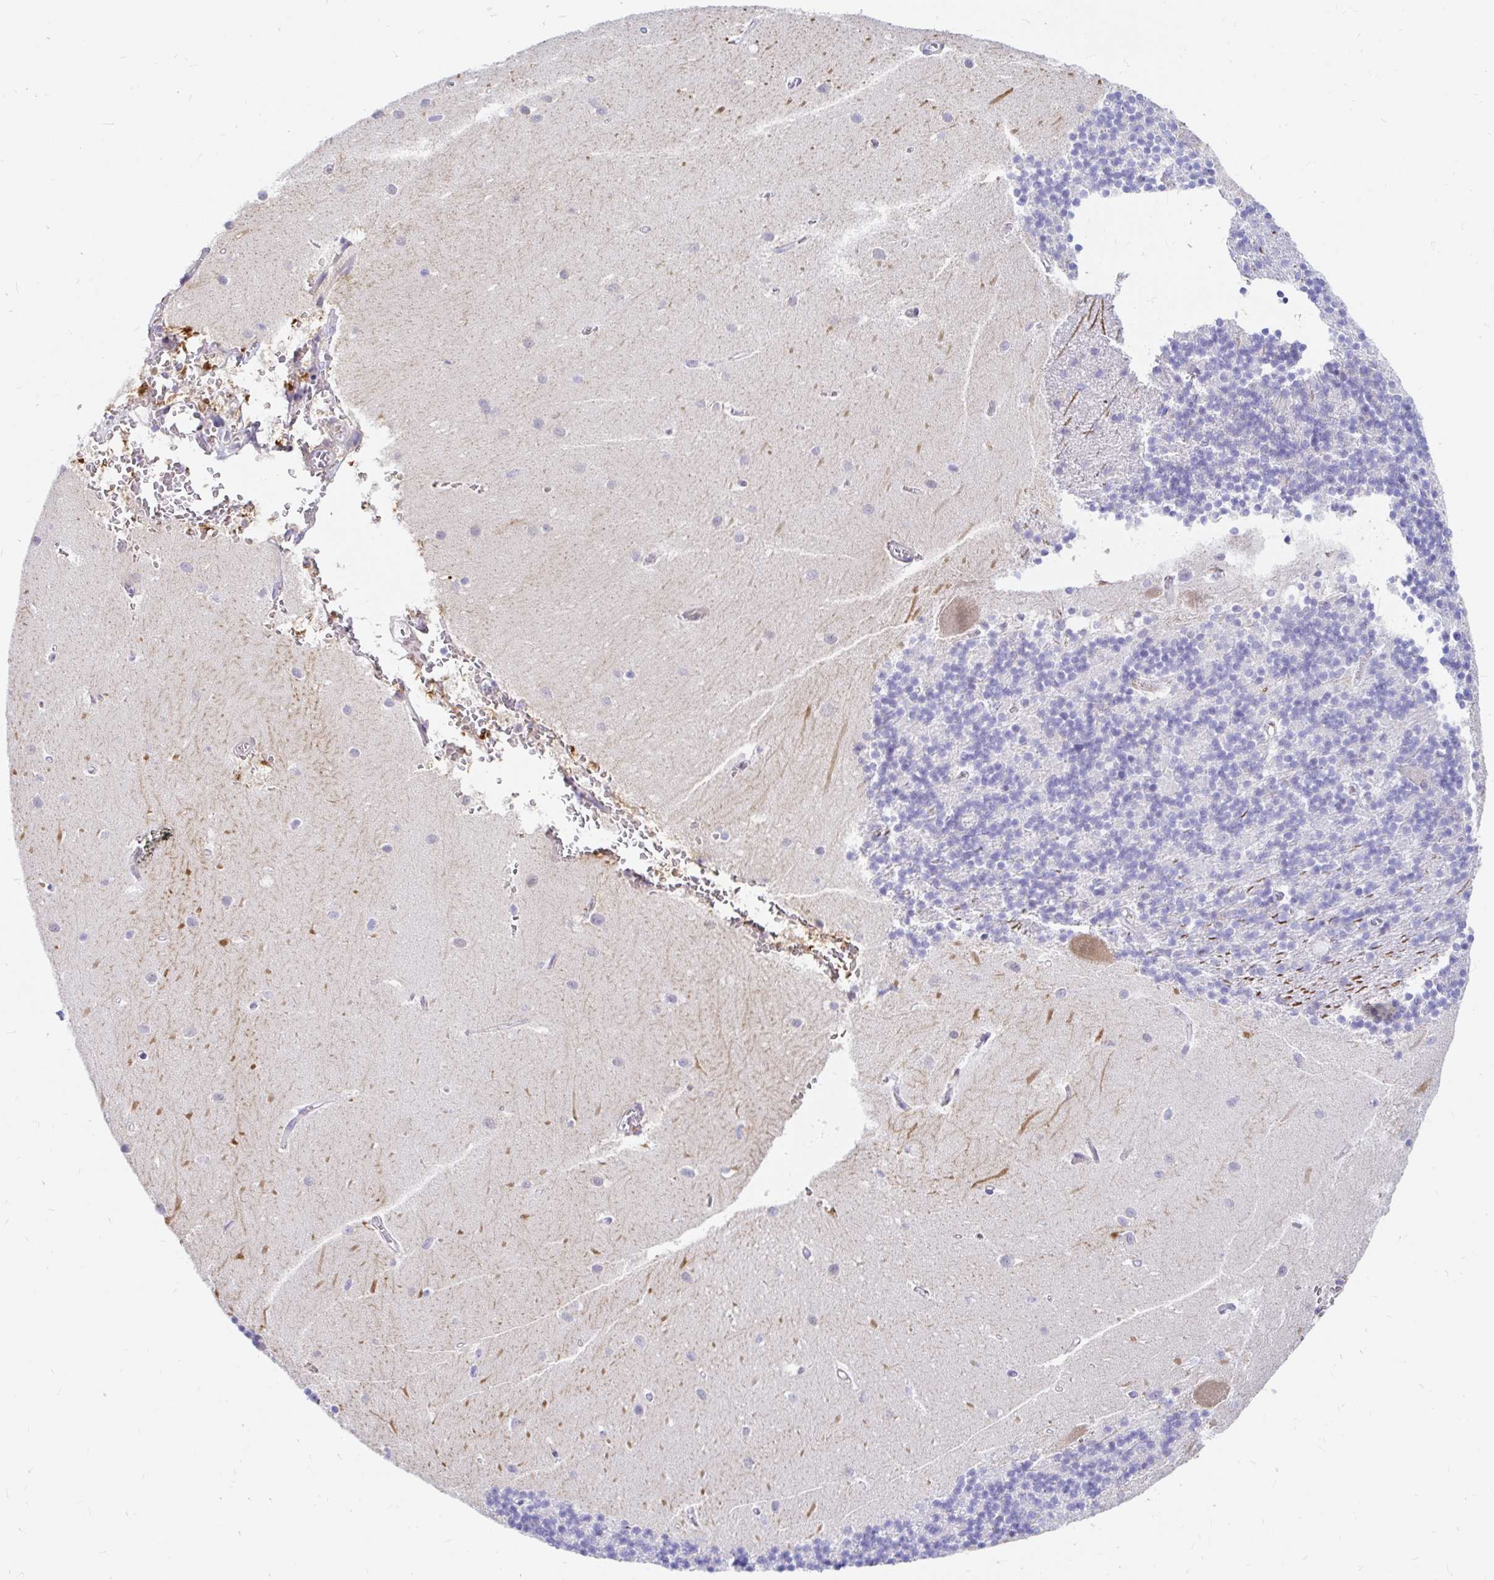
{"staining": {"intensity": "negative", "quantity": "none", "location": "none"}, "tissue": "cerebellum", "cell_type": "Cells in granular layer", "image_type": "normal", "snomed": [{"axis": "morphology", "description": "Normal tissue, NOS"}, {"axis": "topography", "description": "Cerebellum"}], "caption": "The histopathology image demonstrates no significant expression in cells in granular layer of cerebellum.", "gene": "PPP1R1B", "patient": {"sex": "male", "age": 54}}